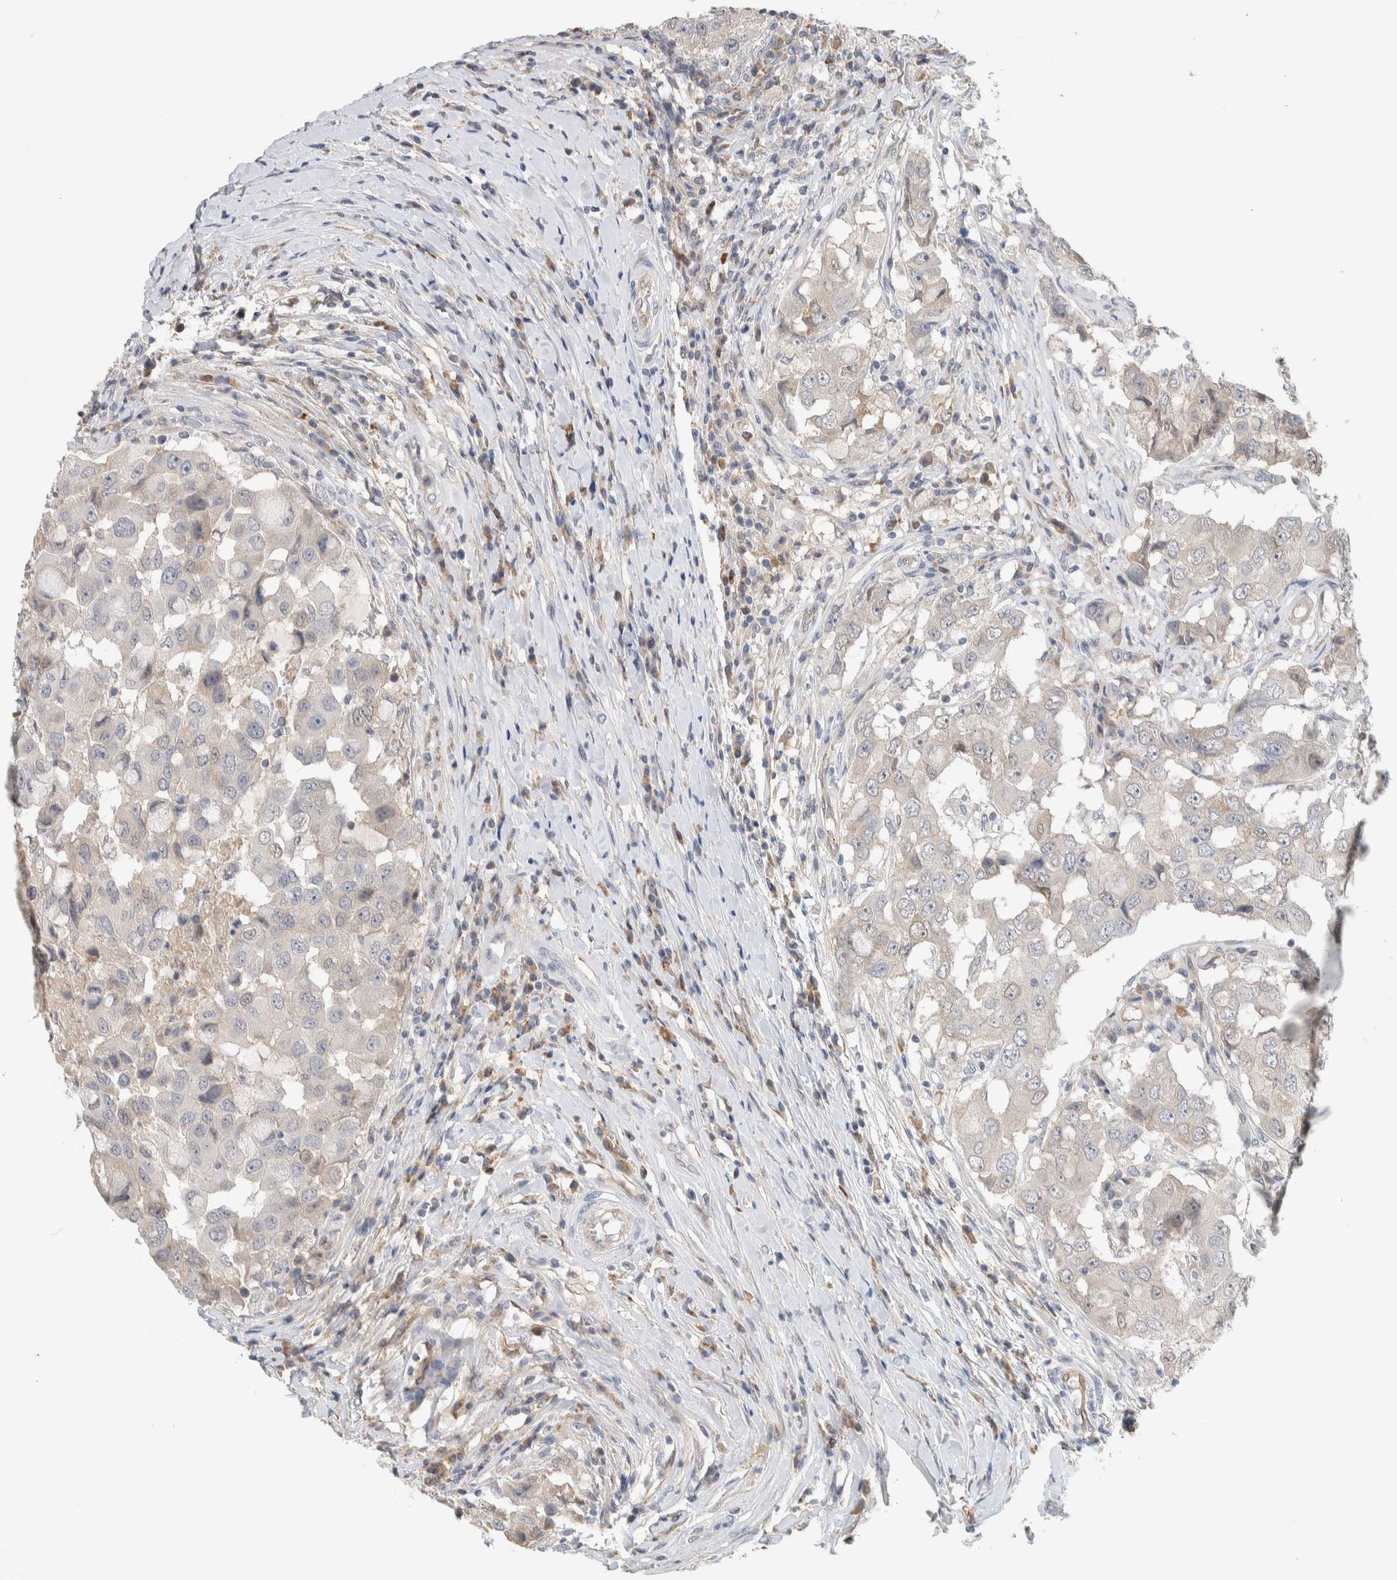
{"staining": {"intensity": "negative", "quantity": "none", "location": "none"}, "tissue": "breast cancer", "cell_type": "Tumor cells", "image_type": "cancer", "snomed": [{"axis": "morphology", "description": "Duct carcinoma"}, {"axis": "topography", "description": "Breast"}], "caption": "An immunohistochemistry photomicrograph of breast cancer (infiltrating ductal carcinoma) is shown. There is no staining in tumor cells of breast cancer (infiltrating ductal carcinoma). (Immunohistochemistry (ihc), brightfield microscopy, high magnification).", "gene": "DEPTOR", "patient": {"sex": "female", "age": 27}}